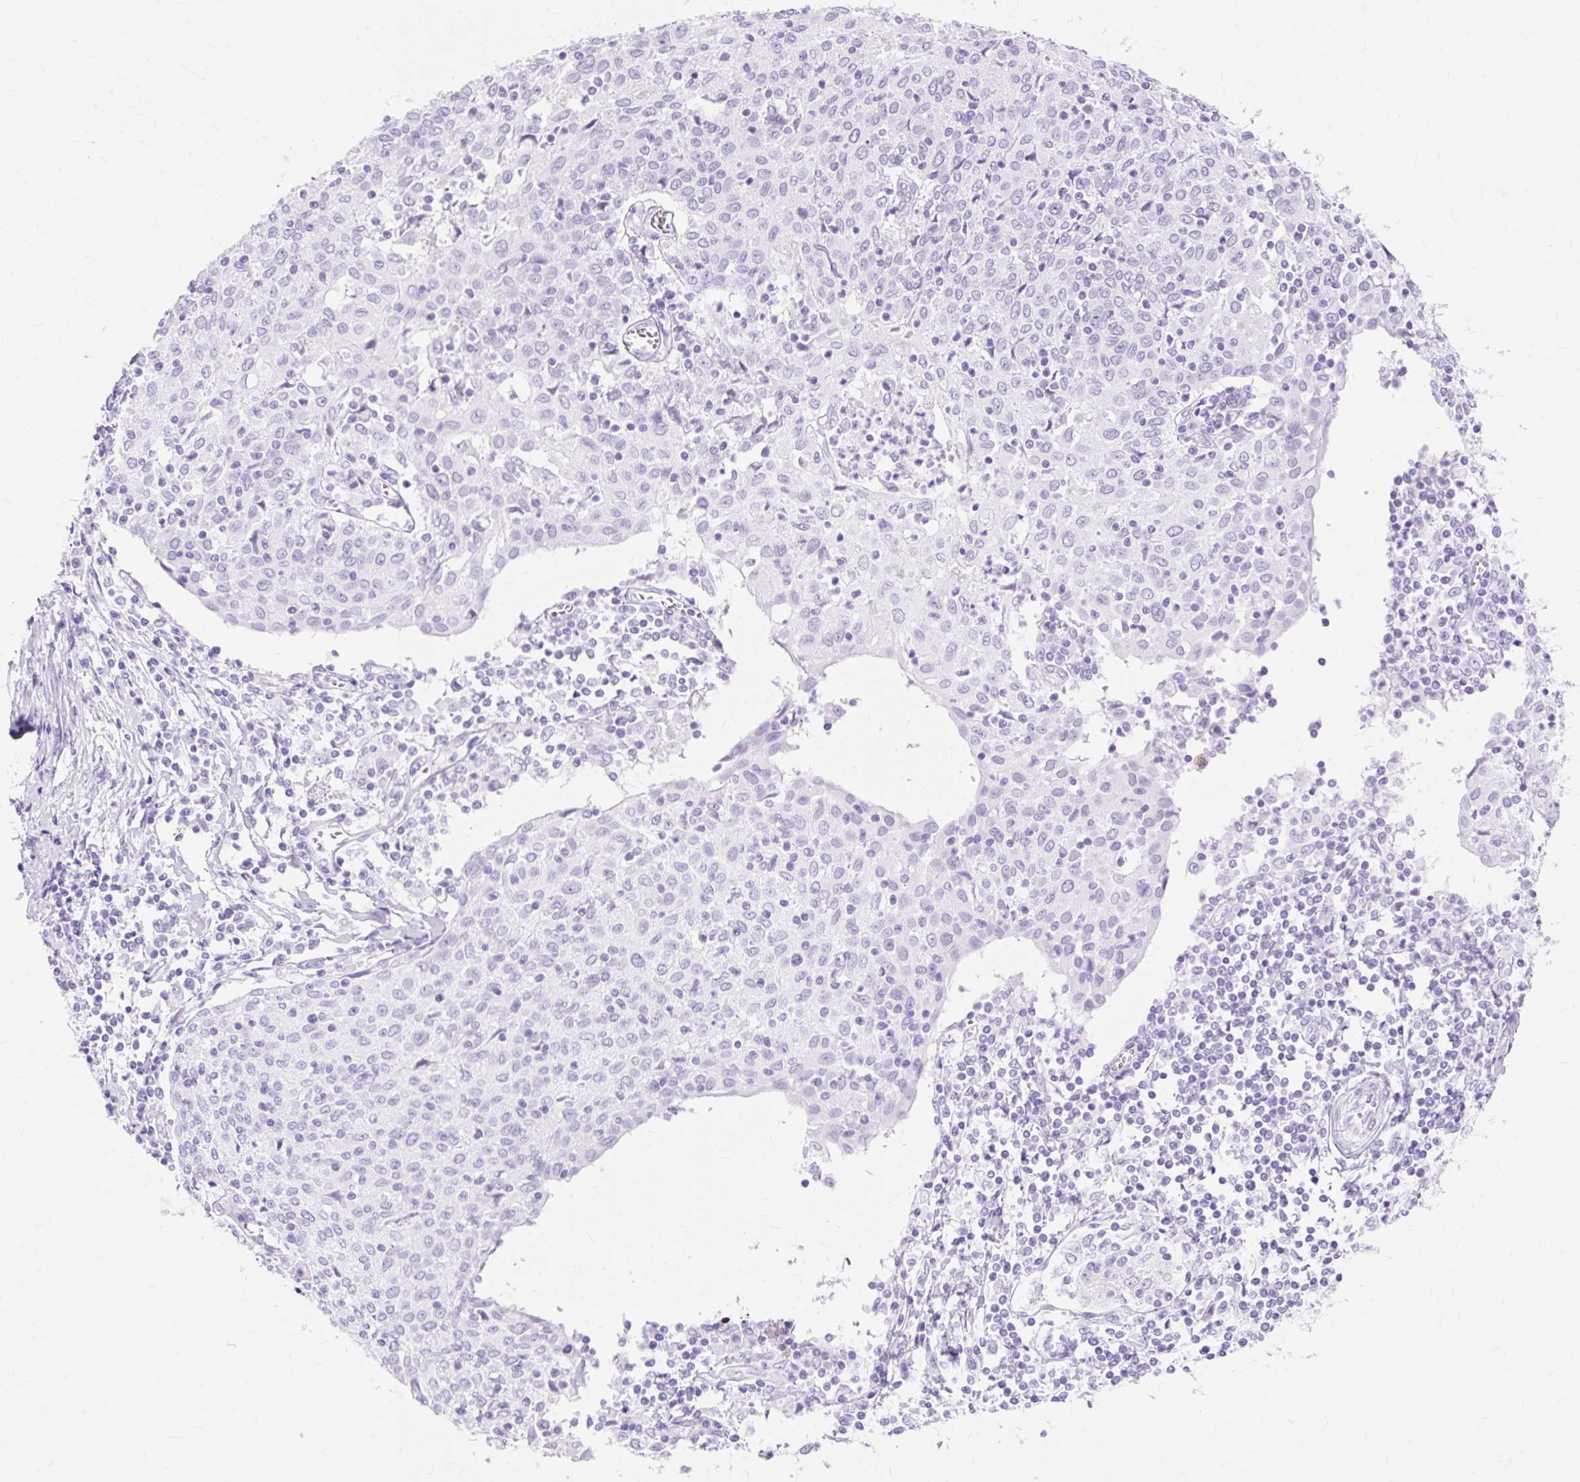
{"staining": {"intensity": "negative", "quantity": "none", "location": "none"}, "tissue": "cervical cancer", "cell_type": "Tumor cells", "image_type": "cancer", "snomed": [{"axis": "morphology", "description": "Squamous cell carcinoma, NOS"}, {"axis": "topography", "description": "Cervix"}], "caption": "The IHC photomicrograph has no significant staining in tumor cells of cervical cancer (squamous cell carcinoma) tissue.", "gene": "MBP", "patient": {"sex": "female", "age": 52}}